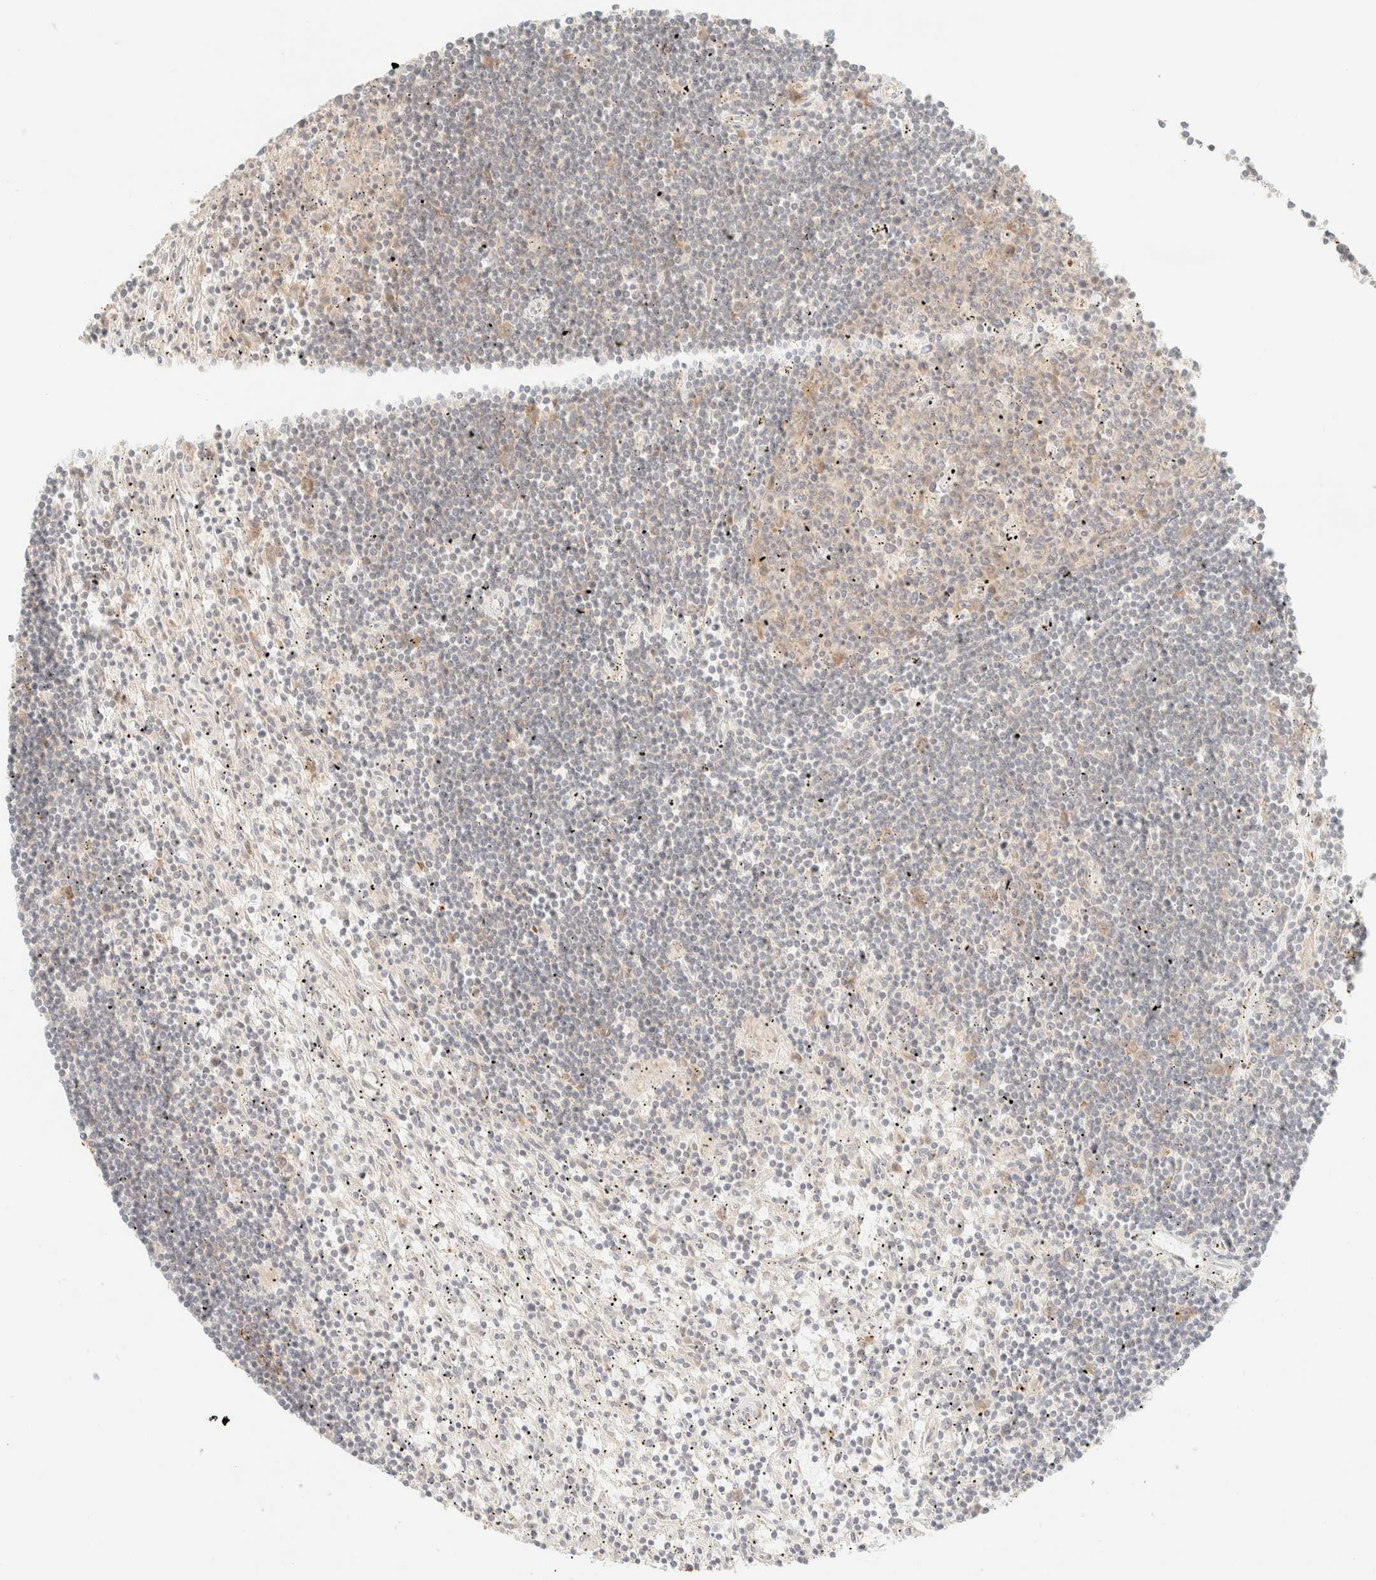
{"staining": {"intensity": "weak", "quantity": "<25%", "location": "cytoplasmic/membranous"}, "tissue": "lymphoma", "cell_type": "Tumor cells", "image_type": "cancer", "snomed": [{"axis": "morphology", "description": "Malignant lymphoma, non-Hodgkin's type, Low grade"}, {"axis": "topography", "description": "Spleen"}], "caption": "Immunohistochemistry histopathology image of human low-grade malignant lymphoma, non-Hodgkin's type stained for a protein (brown), which exhibits no staining in tumor cells.", "gene": "TSR1", "patient": {"sex": "male", "age": 76}}